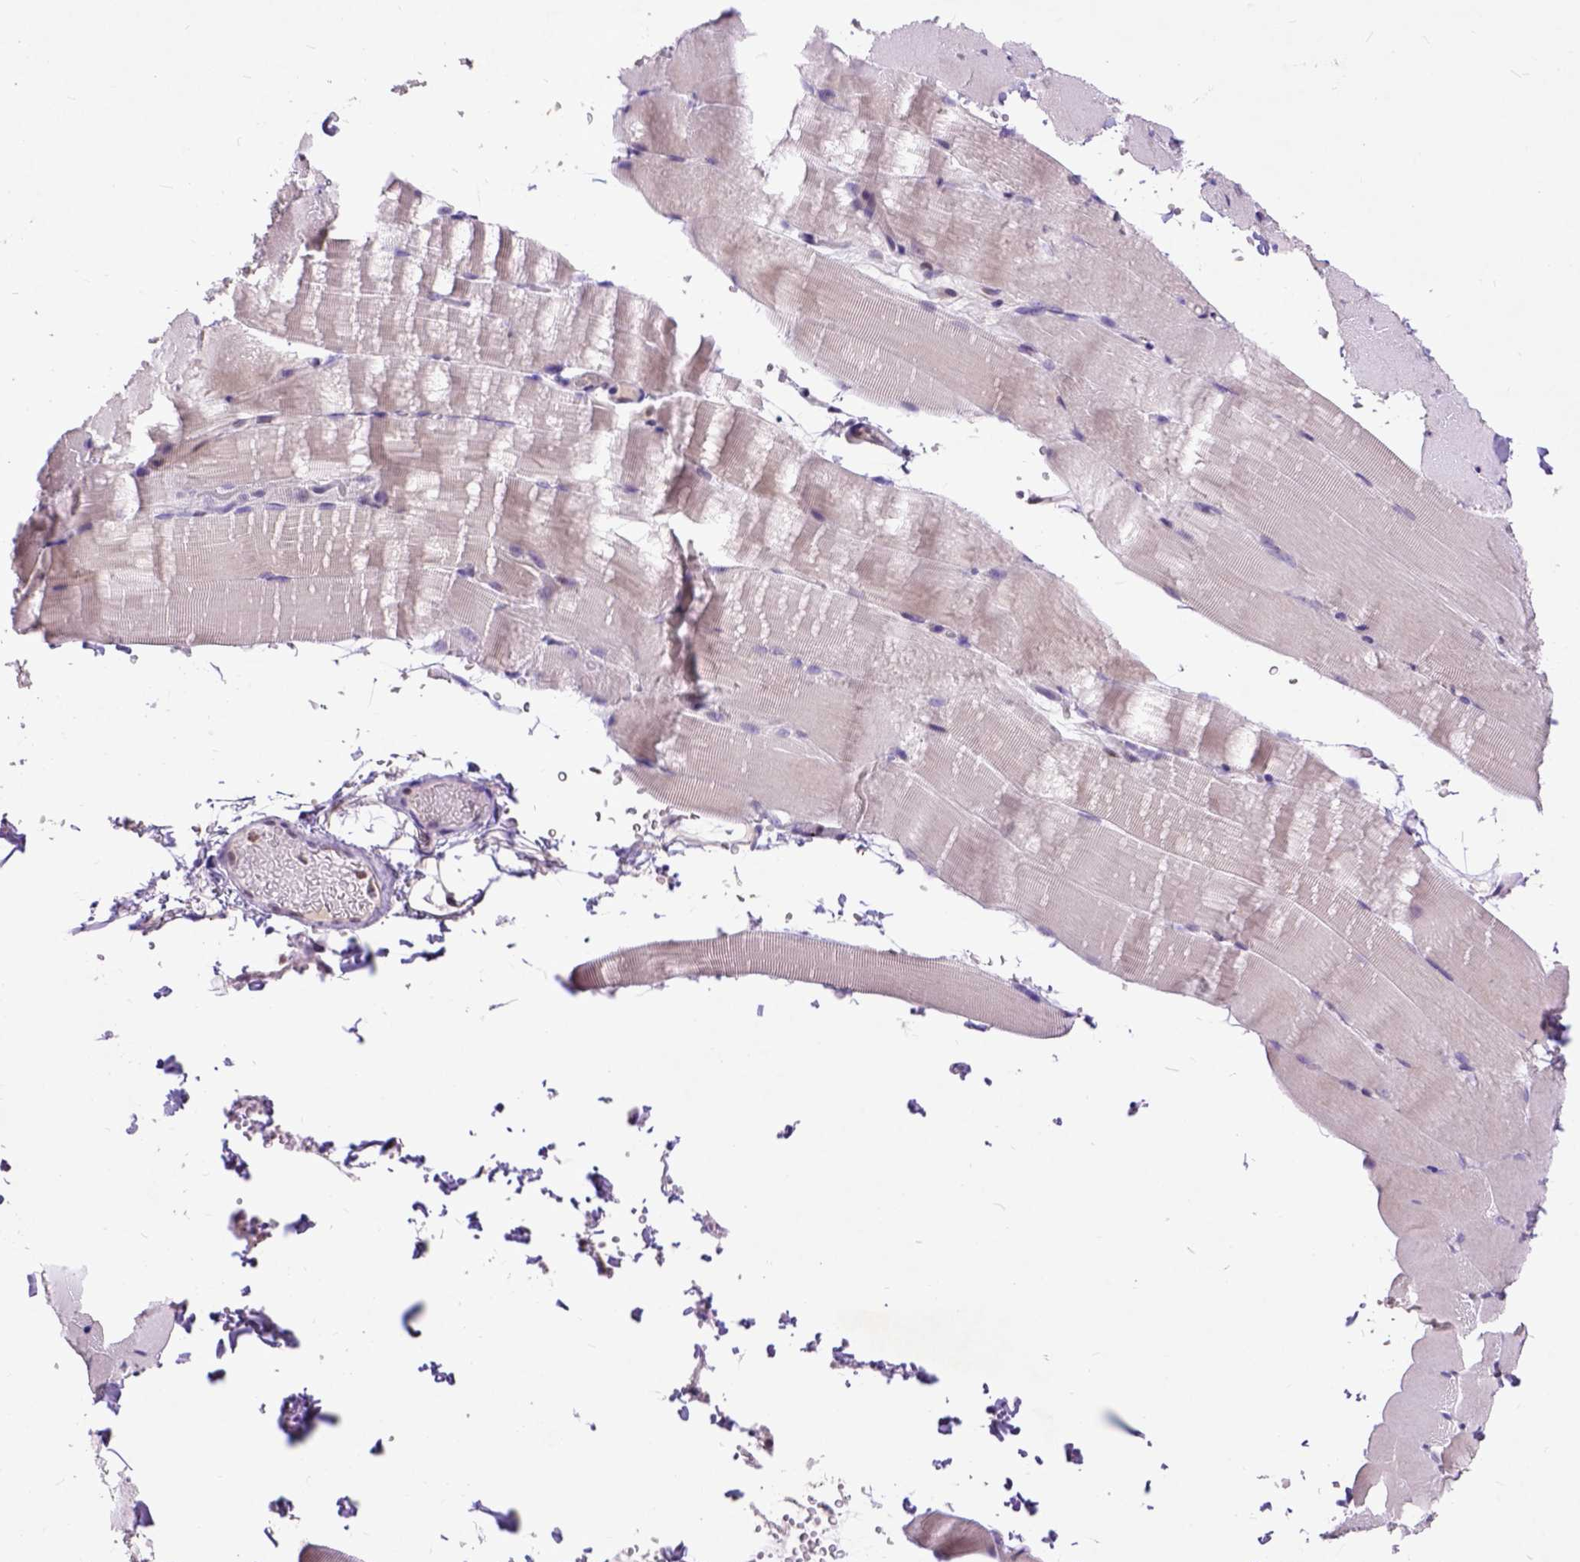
{"staining": {"intensity": "negative", "quantity": "none", "location": "none"}, "tissue": "skeletal muscle", "cell_type": "Myocytes", "image_type": "normal", "snomed": [{"axis": "morphology", "description": "Normal tissue, NOS"}, {"axis": "topography", "description": "Skeletal muscle"}], "caption": "This is a image of immunohistochemistry staining of benign skeletal muscle, which shows no expression in myocytes.", "gene": "RCC2", "patient": {"sex": "female", "age": 37}}